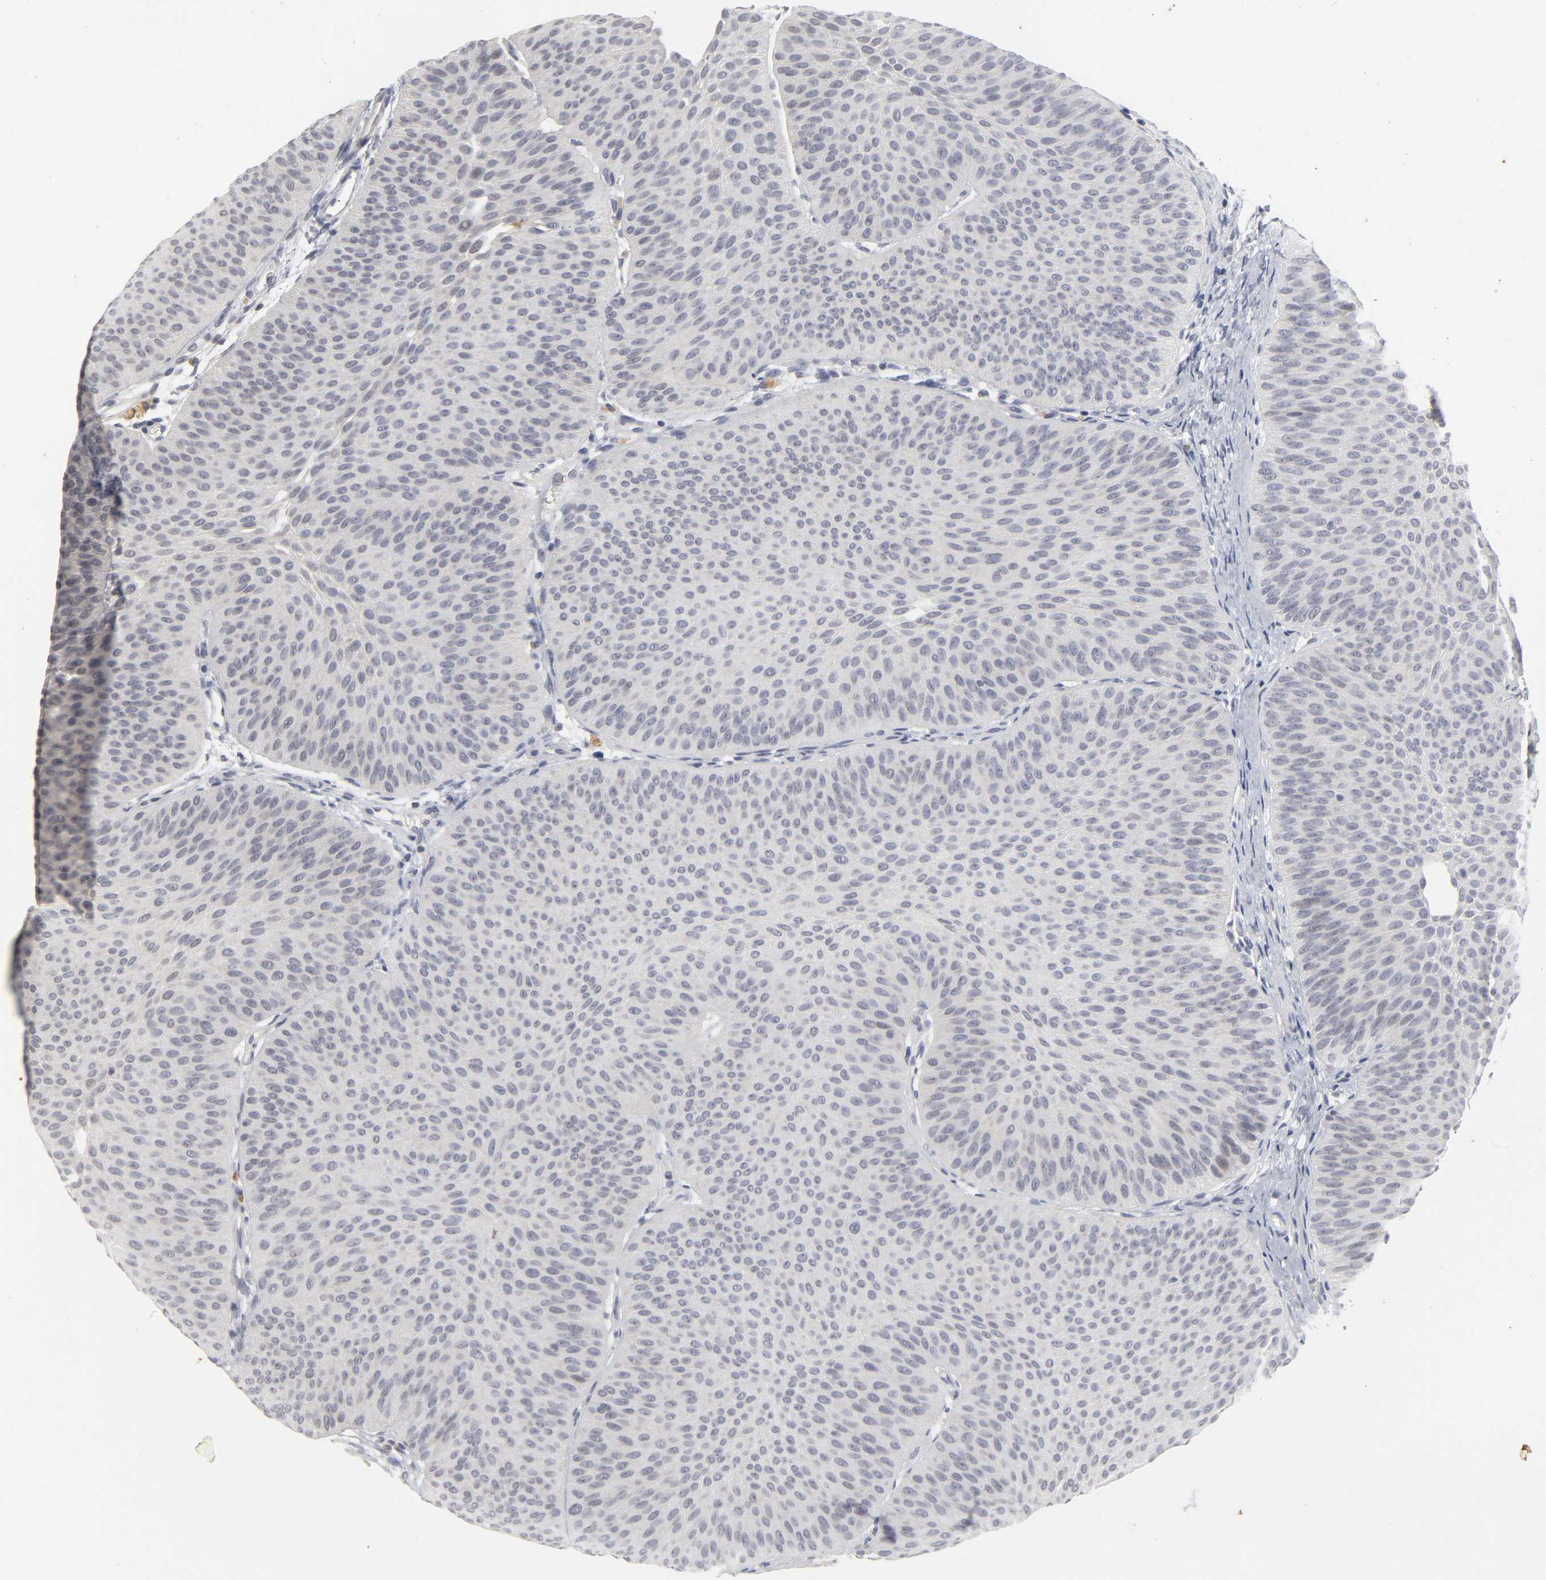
{"staining": {"intensity": "negative", "quantity": "none", "location": "none"}, "tissue": "urothelial cancer", "cell_type": "Tumor cells", "image_type": "cancer", "snomed": [{"axis": "morphology", "description": "Urothelial carcinoma, Low grade"}, {"axis": "topography", "description": "Urinary bladder"}], "caption": "High magnification brightfield microscopy of urothelial cancer stained with DAB (brown) and counterstained with hematoxylin (blue): tumor cells show no significant expression.", "gene": "TCAP", "patient": {"sex": "female", "age": 60}}